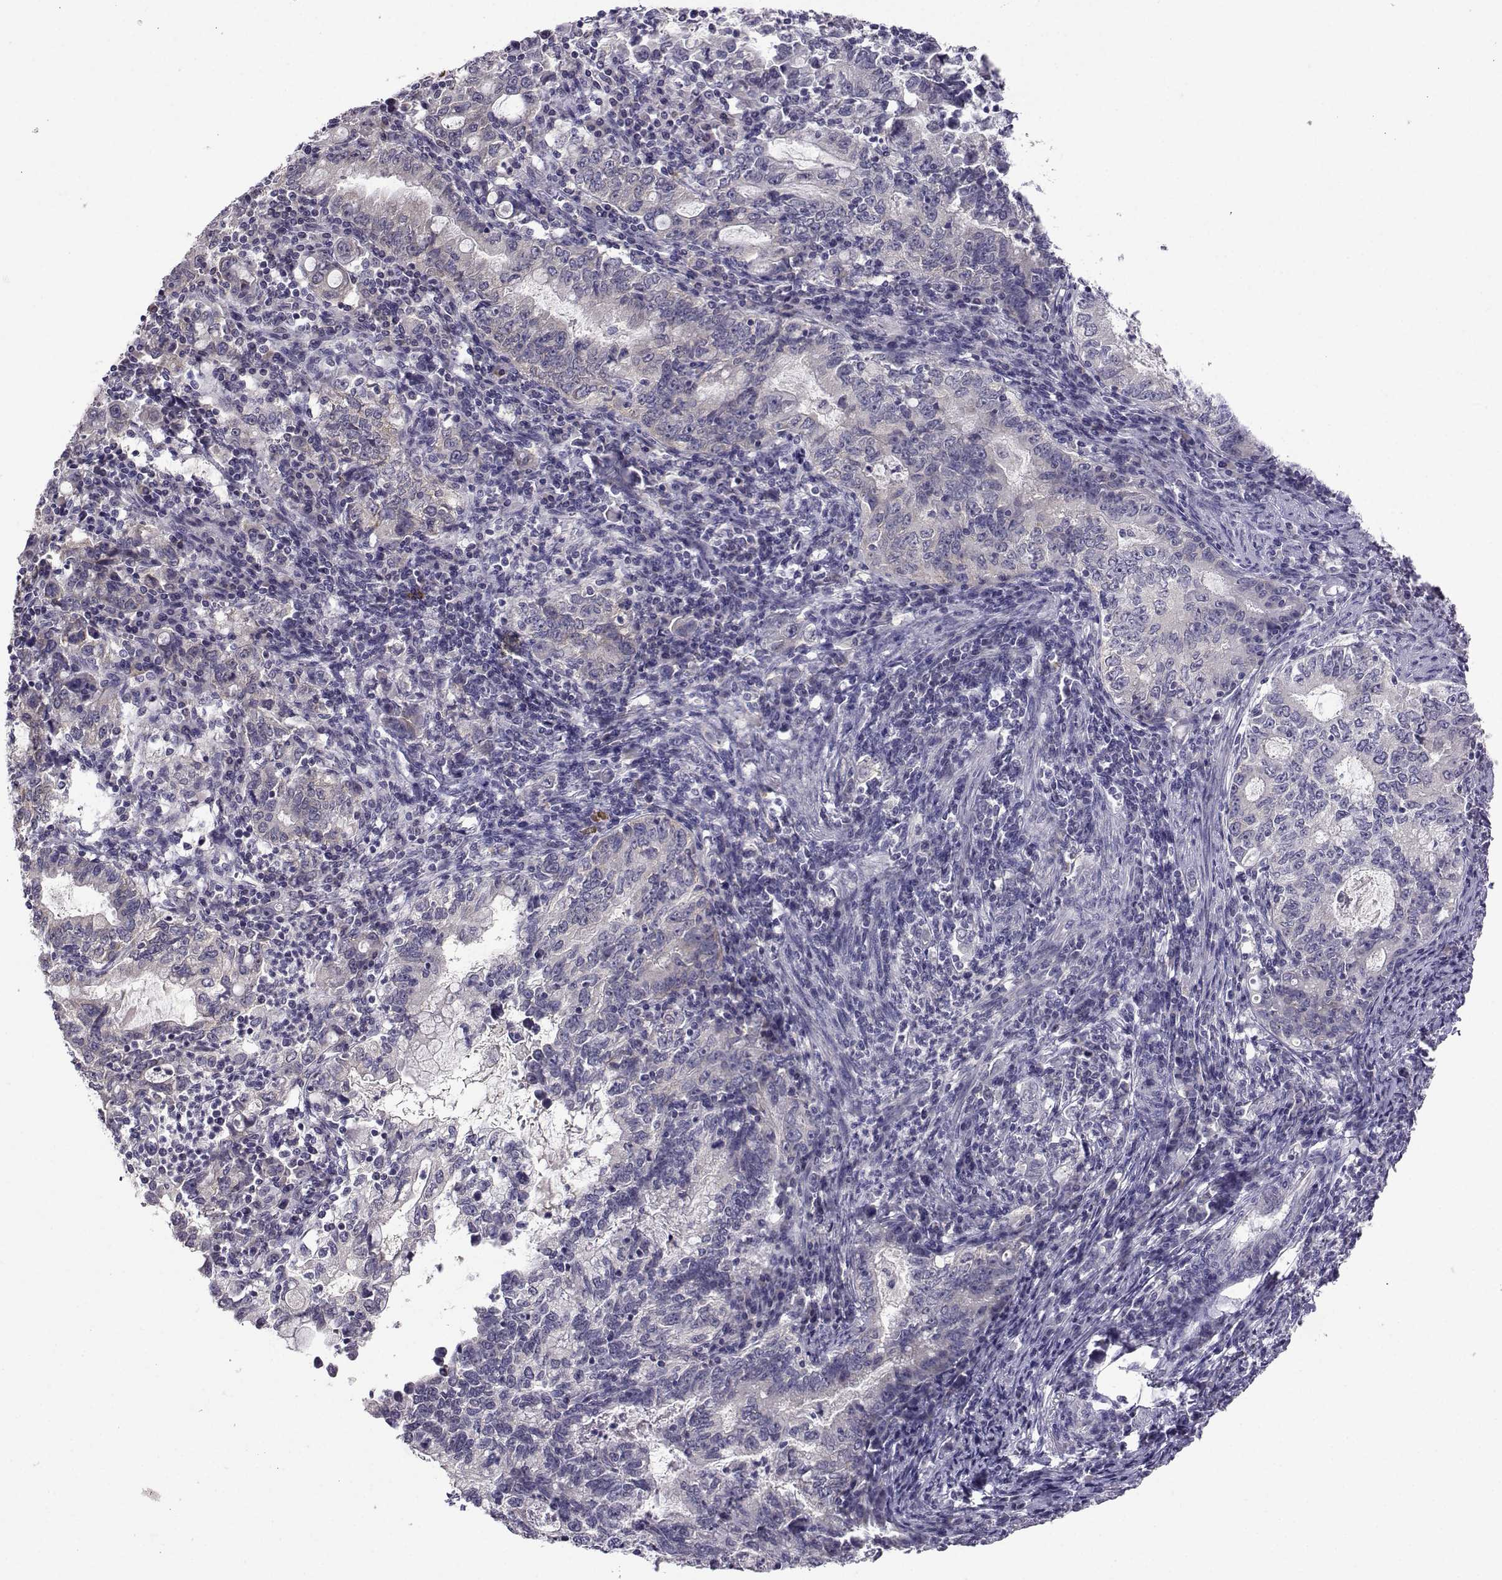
{"staining": {"intensity": "negative", "quantity": "none", "location": "none"}, "tissue": "stomach cancer", "cell_type": "Tumor cells", "image_type": "cancer", "snomed": [{"axis": "morphology", "description": "Adenocarcinoma, NOS"}, {"axis": "topography", "description": "Stomach, lower"}], "caption": "There is no significant expression in tumor cells of stomach cancer.", "gene": "DDX20", "patient": {"sex": "female", "age": 72}}